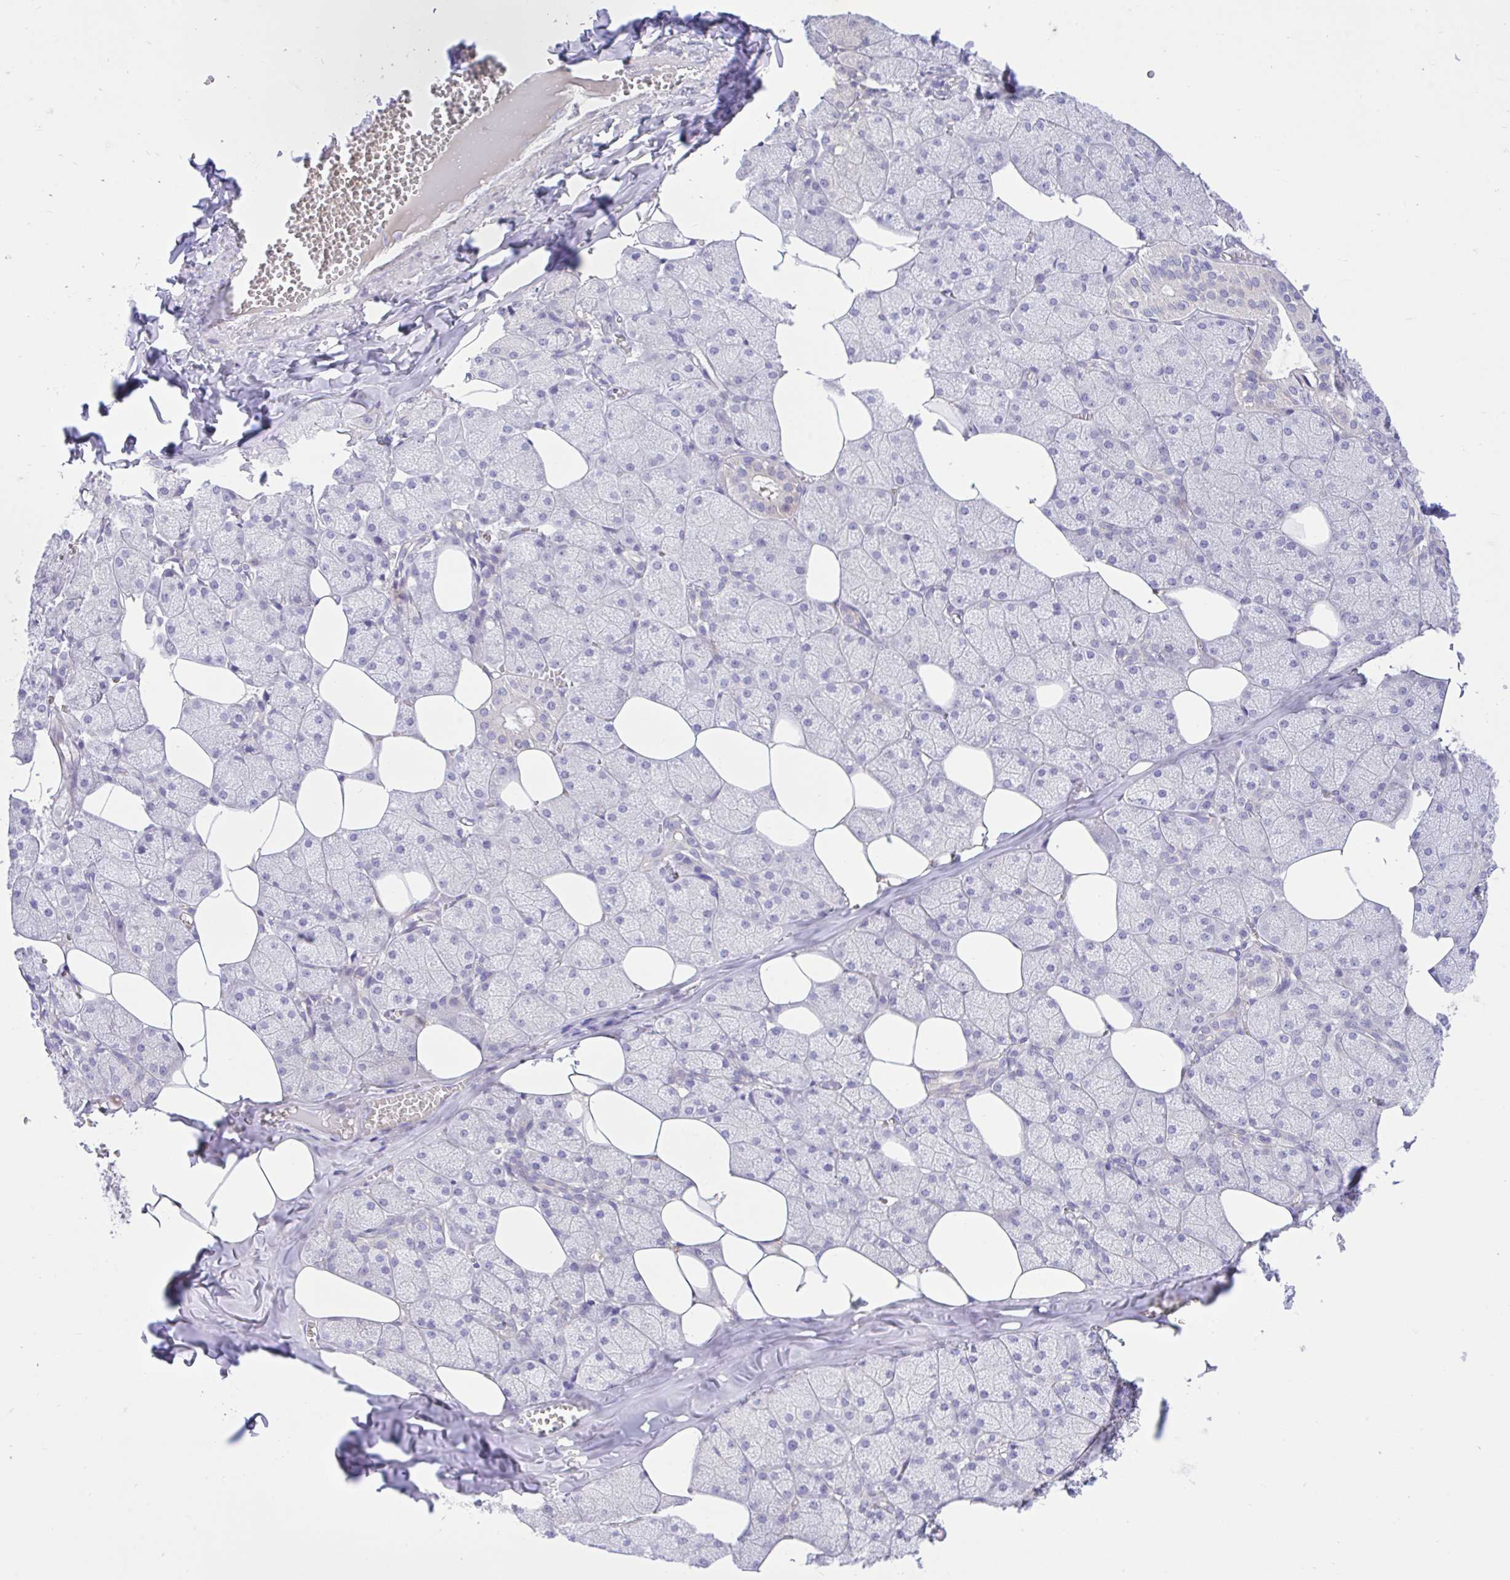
{"staining": {"intensity": "weak", "quantity": "<25%", "location": "cytoplasmic/membranous"}, "tissue": "salivary gland", "cell_type": "Glandular cells", "image_type": "normal", "snomed": [{"axis": "morphology", "description": "Normal tissue, NOS"}, {"axis": "topography", "description": "Salivary gland"}, {"axis": "topography", "description": "Peripheral nerve tissue"}], "caption": "Histopathology image shows no protein positivity in glandular cells of unremarkable salivary gland.", "gene": "ZNF101", "patient": {"sex": "male", "age": 38}}